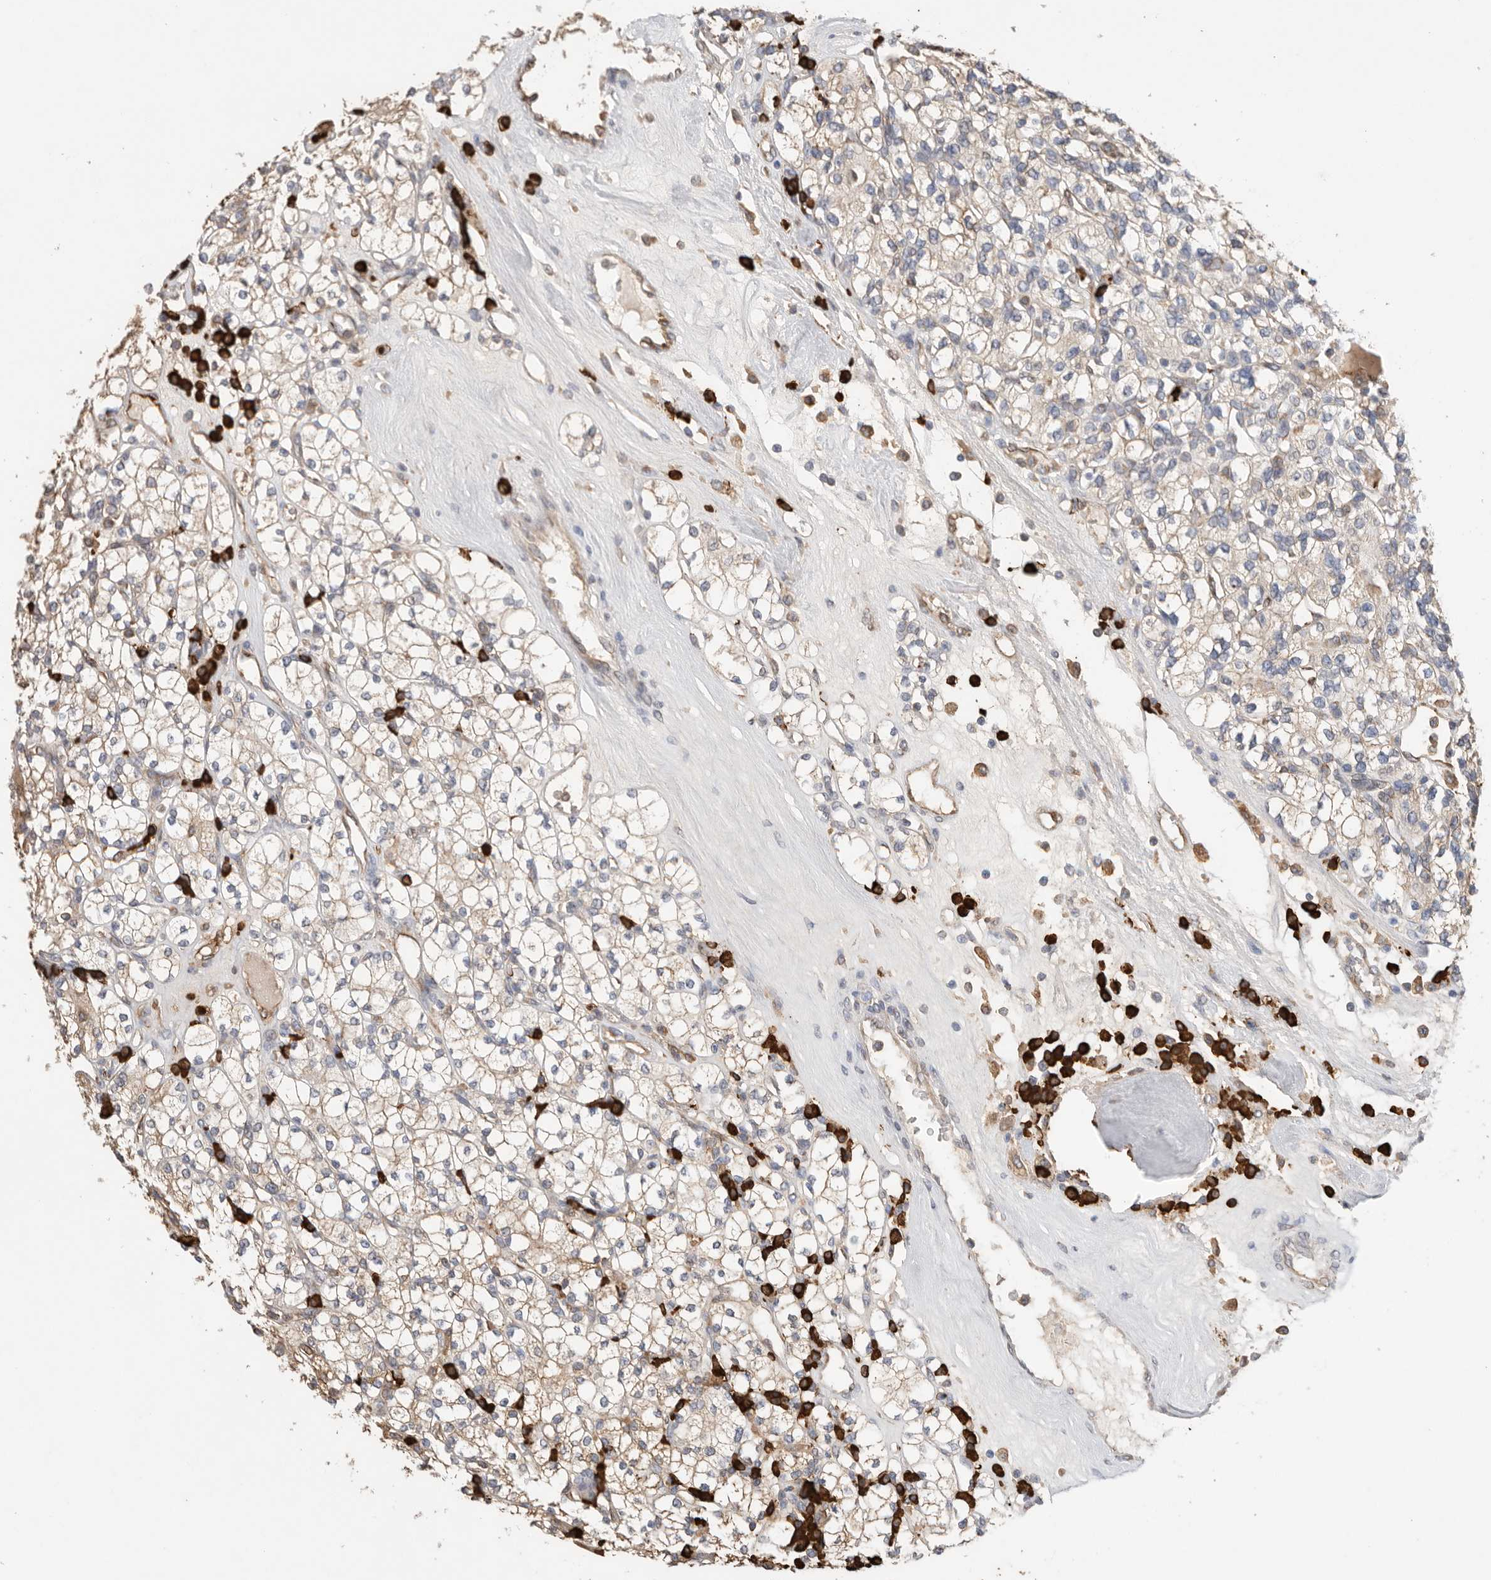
{"staining": {"intensity": "weak", "quantity": "25%-75%", "location": "cytoplasmic/membranous"}, "tissue": "renal cancer", "cell_type": "Tumor cells", "image_type": "cancer", "snomed": [{"axis": "morphology", "description": "Adenocarcinoma, NOS"}, {"axis": "topography", "description": "Kidney"}], "caption": "Approximately 25%-75% of tumor cells in renal cancer (adenocarcinoma) show weak cytoplasmic/membranous protein expression as visualized by brown immunohistochemical staining.", "gene": "BLOC1S5", "patient": {"sex": "male", "age": 77}}